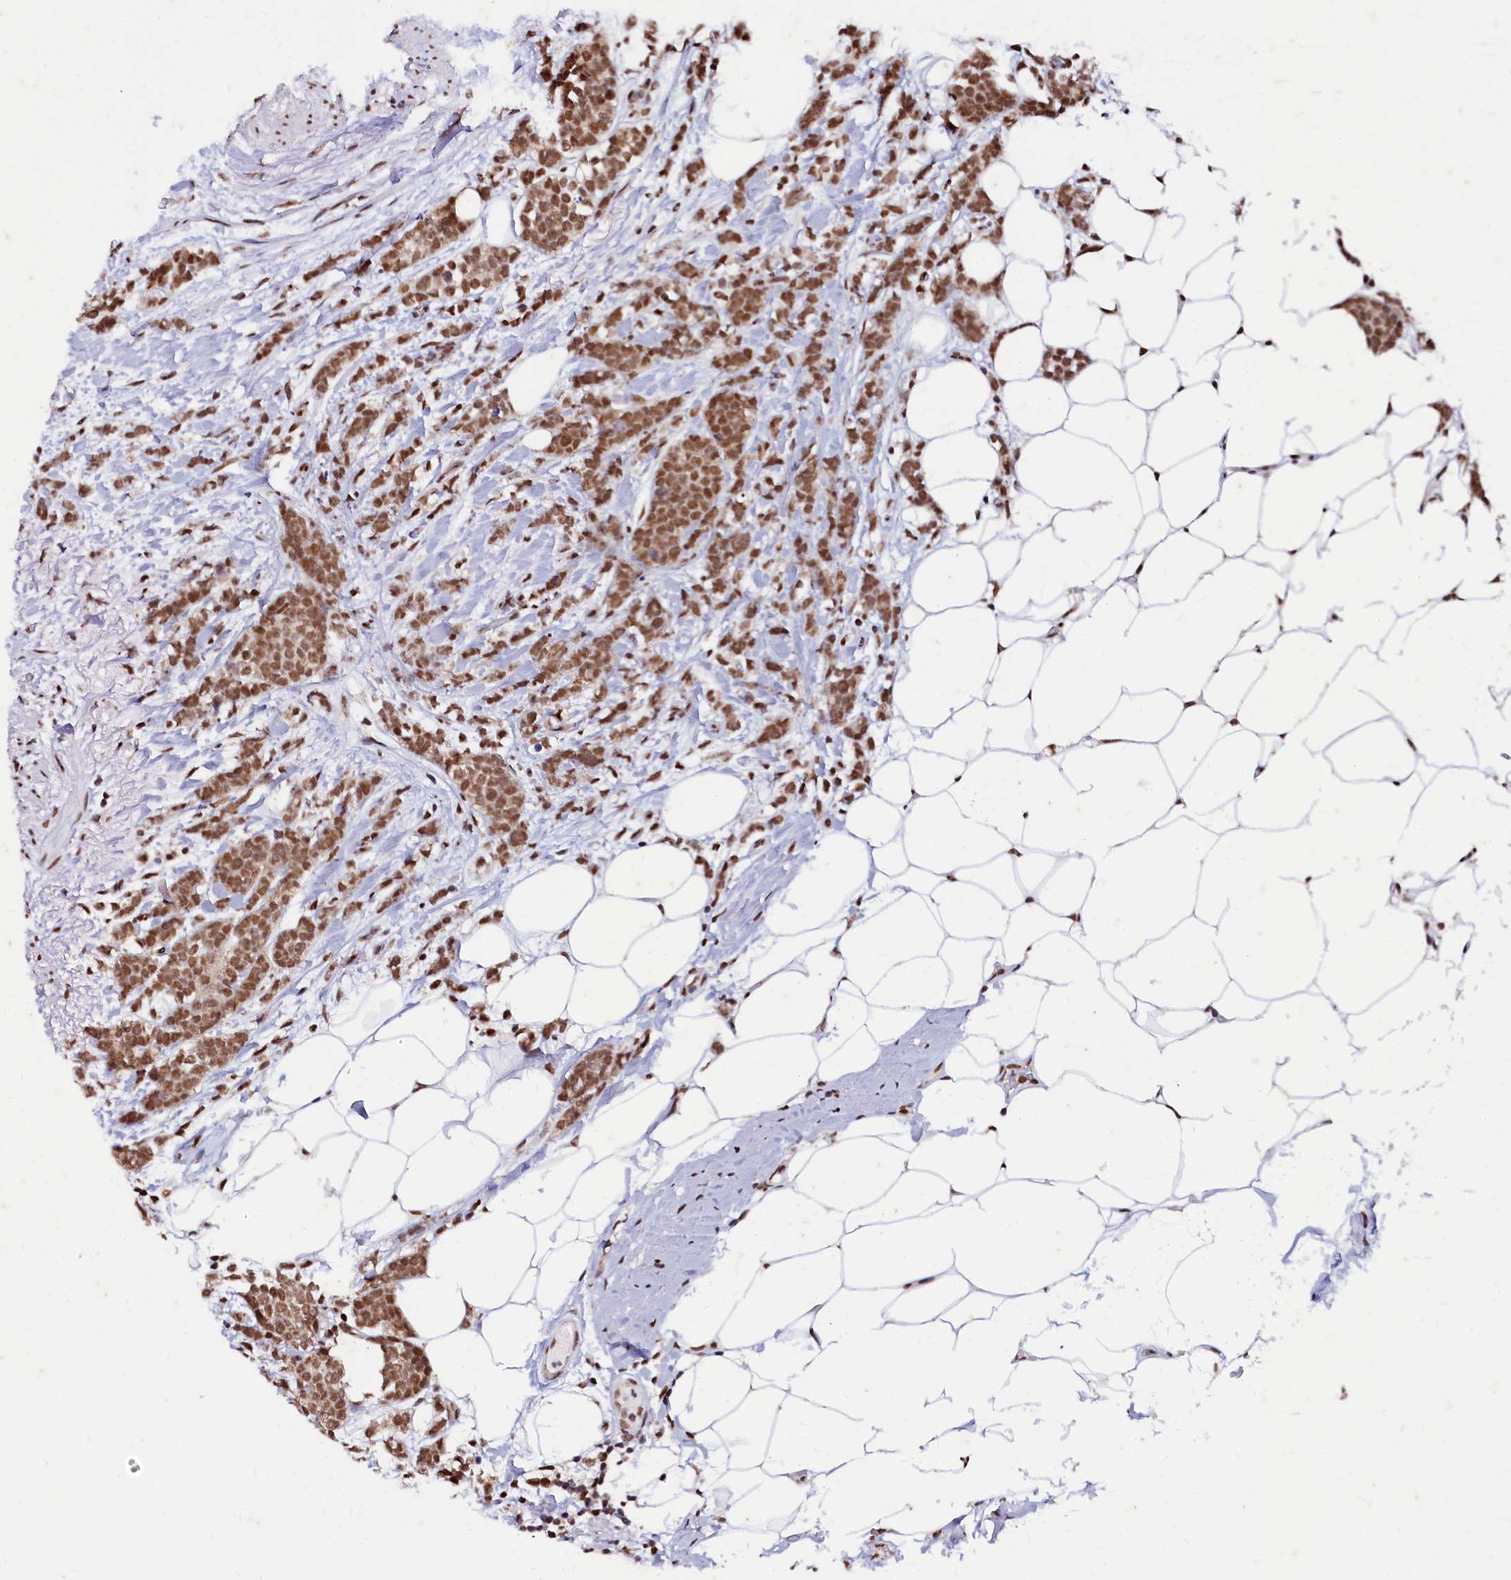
{"staining": {"intensity": "moderate", "quantity": ">75%", "location": "nuclear"}, "tissue": "breast cancer", "cell_type": "Tumor cells", "image_type": "cancer", "snomed": [{"axis": "morphology", "description": "Lobular carcinoma"}, {"axis": "topography", "description": "Breast"}], "caption": "Immunohistochemical staining of human lobular carcinoma (breast) shows medium levels of moderate nuclear staining in approximately >75% of tumor cells.", "gene": "CPSF7", "patient": {"sex": "female", "age": 58}}